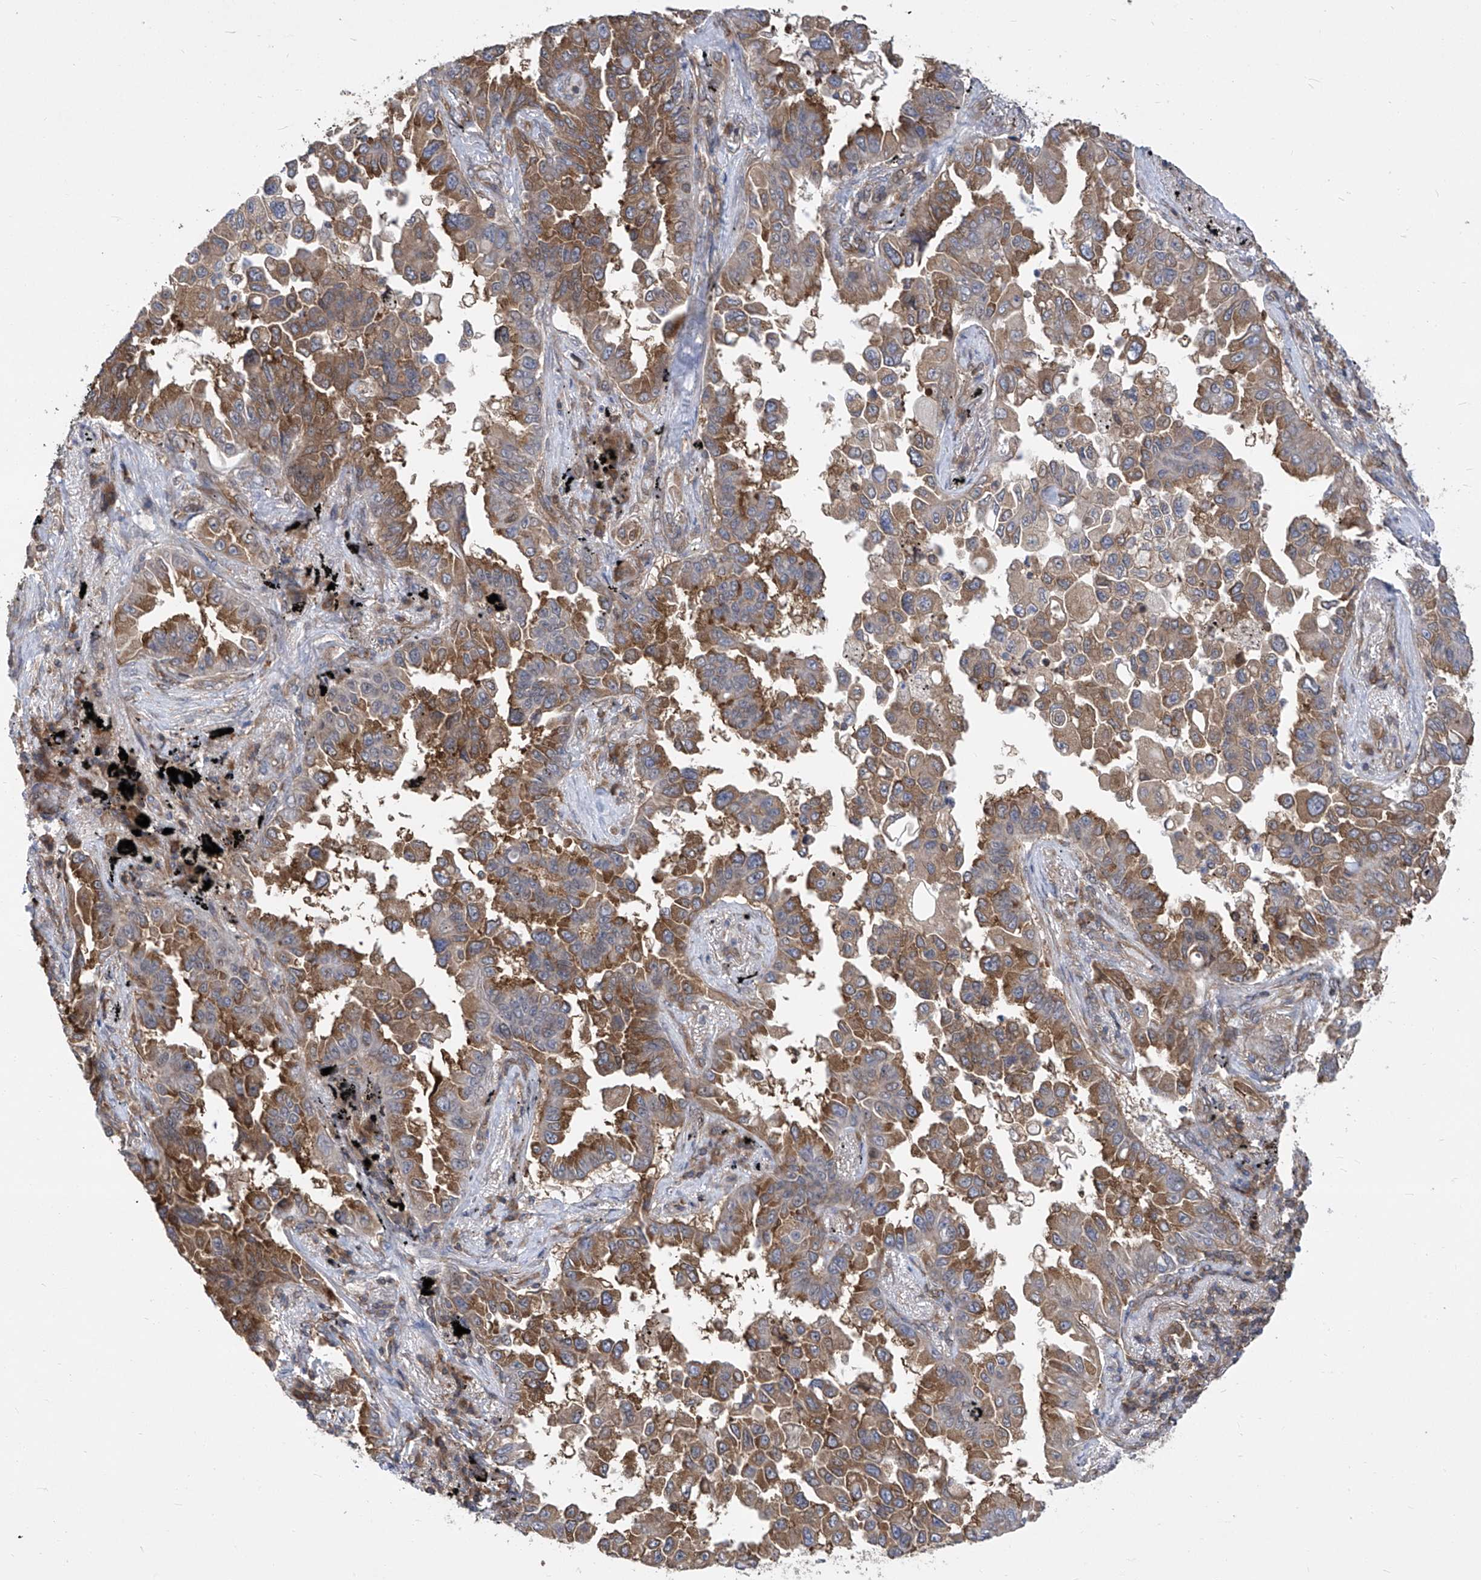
{"staining": {"intensity": "moderate", "quantity": ">75%", "location": "cytoplasmic/membranous"}, "tissue": "lung cancer", "cell_type": "Tumor cells", "image_type": "cancer", "snomed": [{"axis": "morphology", "description": "Adenocarcinoma, NOS"}, {"axis": "topography", "description": "Lung"}], "caption": "Lung cancer (adenocarcinoma) stained with DAB IHC shows medium levels of moderate cytoplasmic/membranous expression in about >75% of tumor cells.", "gene": "EIF3M", "patient": {"sex": "female", "age": 67}}